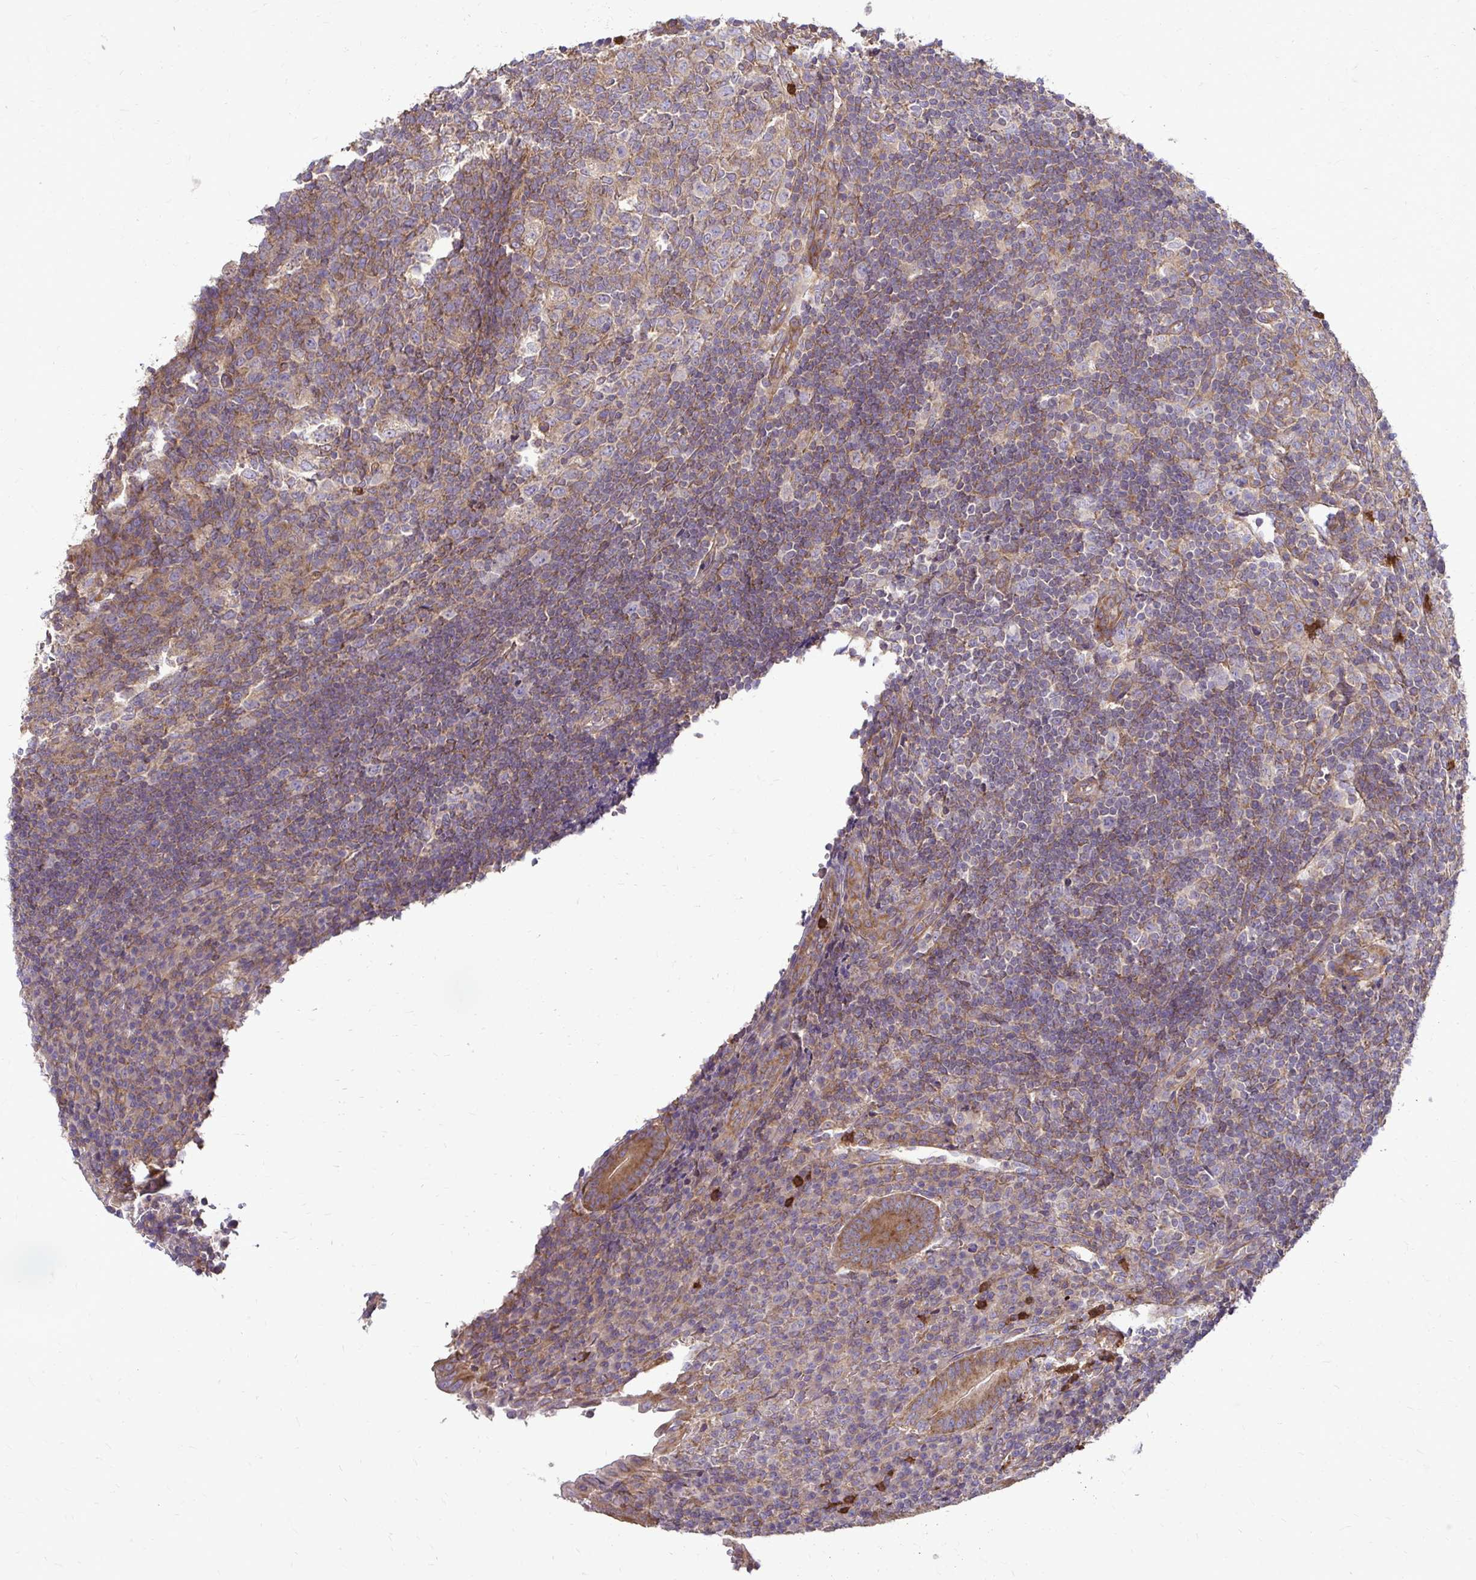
{"staining": {"intensity": "strong", "quantity": ">75%", "location": "cytoplasmic/membranous"}, "tissue": "appendix", "cell_type": "Glandular cells", "image_type": "normal", "snomed": [{"axis": "morphology", "description": "Normal tissue, NOS"}, {"axis": "topography", "description": "Appendix"}], "caption": "Protein positivity by immunohistochemistry exhibits strong cytoplasmic/membranous positivity in about >75% of glandular cells in unremarkable appendix.", "gene": "FMR1", "patient": {"sex": "male", "age": 18}}